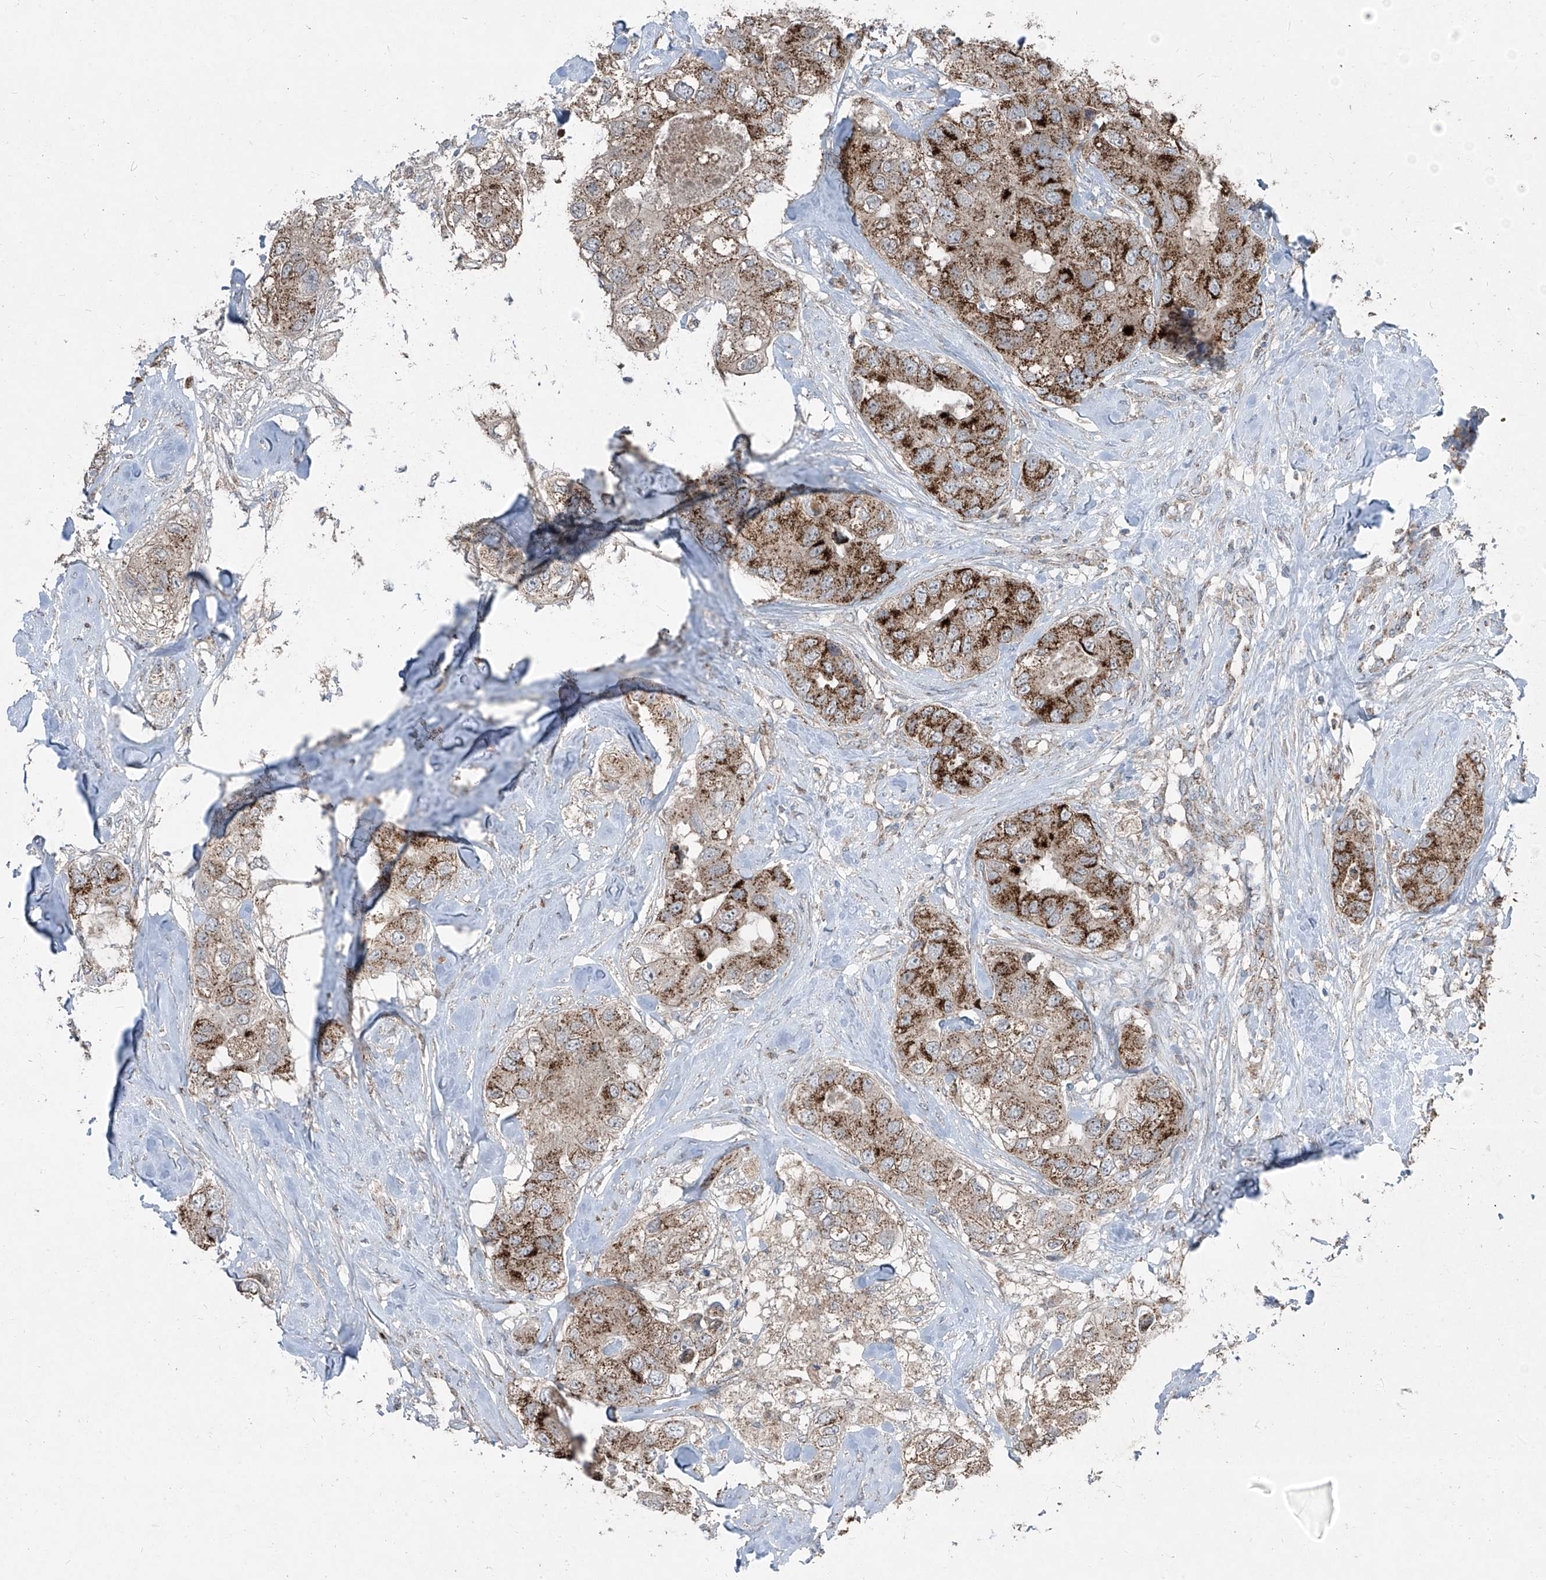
{"staining": {"intensity": "strong", "quantity": ">75%", "location": "cytoplasmic/membranous"}, "tissue": "breast cancer", "cell_type": "Tumor cells", "image_type": "cancer", "snomed": [{"axis": "morphology", "description": "Duct carcinoma"}, {"axis": "topography", "description": "Breast"}], "caption": "Immunohistochemistry histopathology image of neoplastic tissue: human invasive ductal carcinoma (breast) stained using immunohistochemistry displays high levels of strong protein expression localized specifically in the cytoplasmic/membranous of tumor cells, appearing as a cytoplasmic/membranous brown color.", "gene": "ABCD3", "patient": {"sex": "female", "age": 62}}